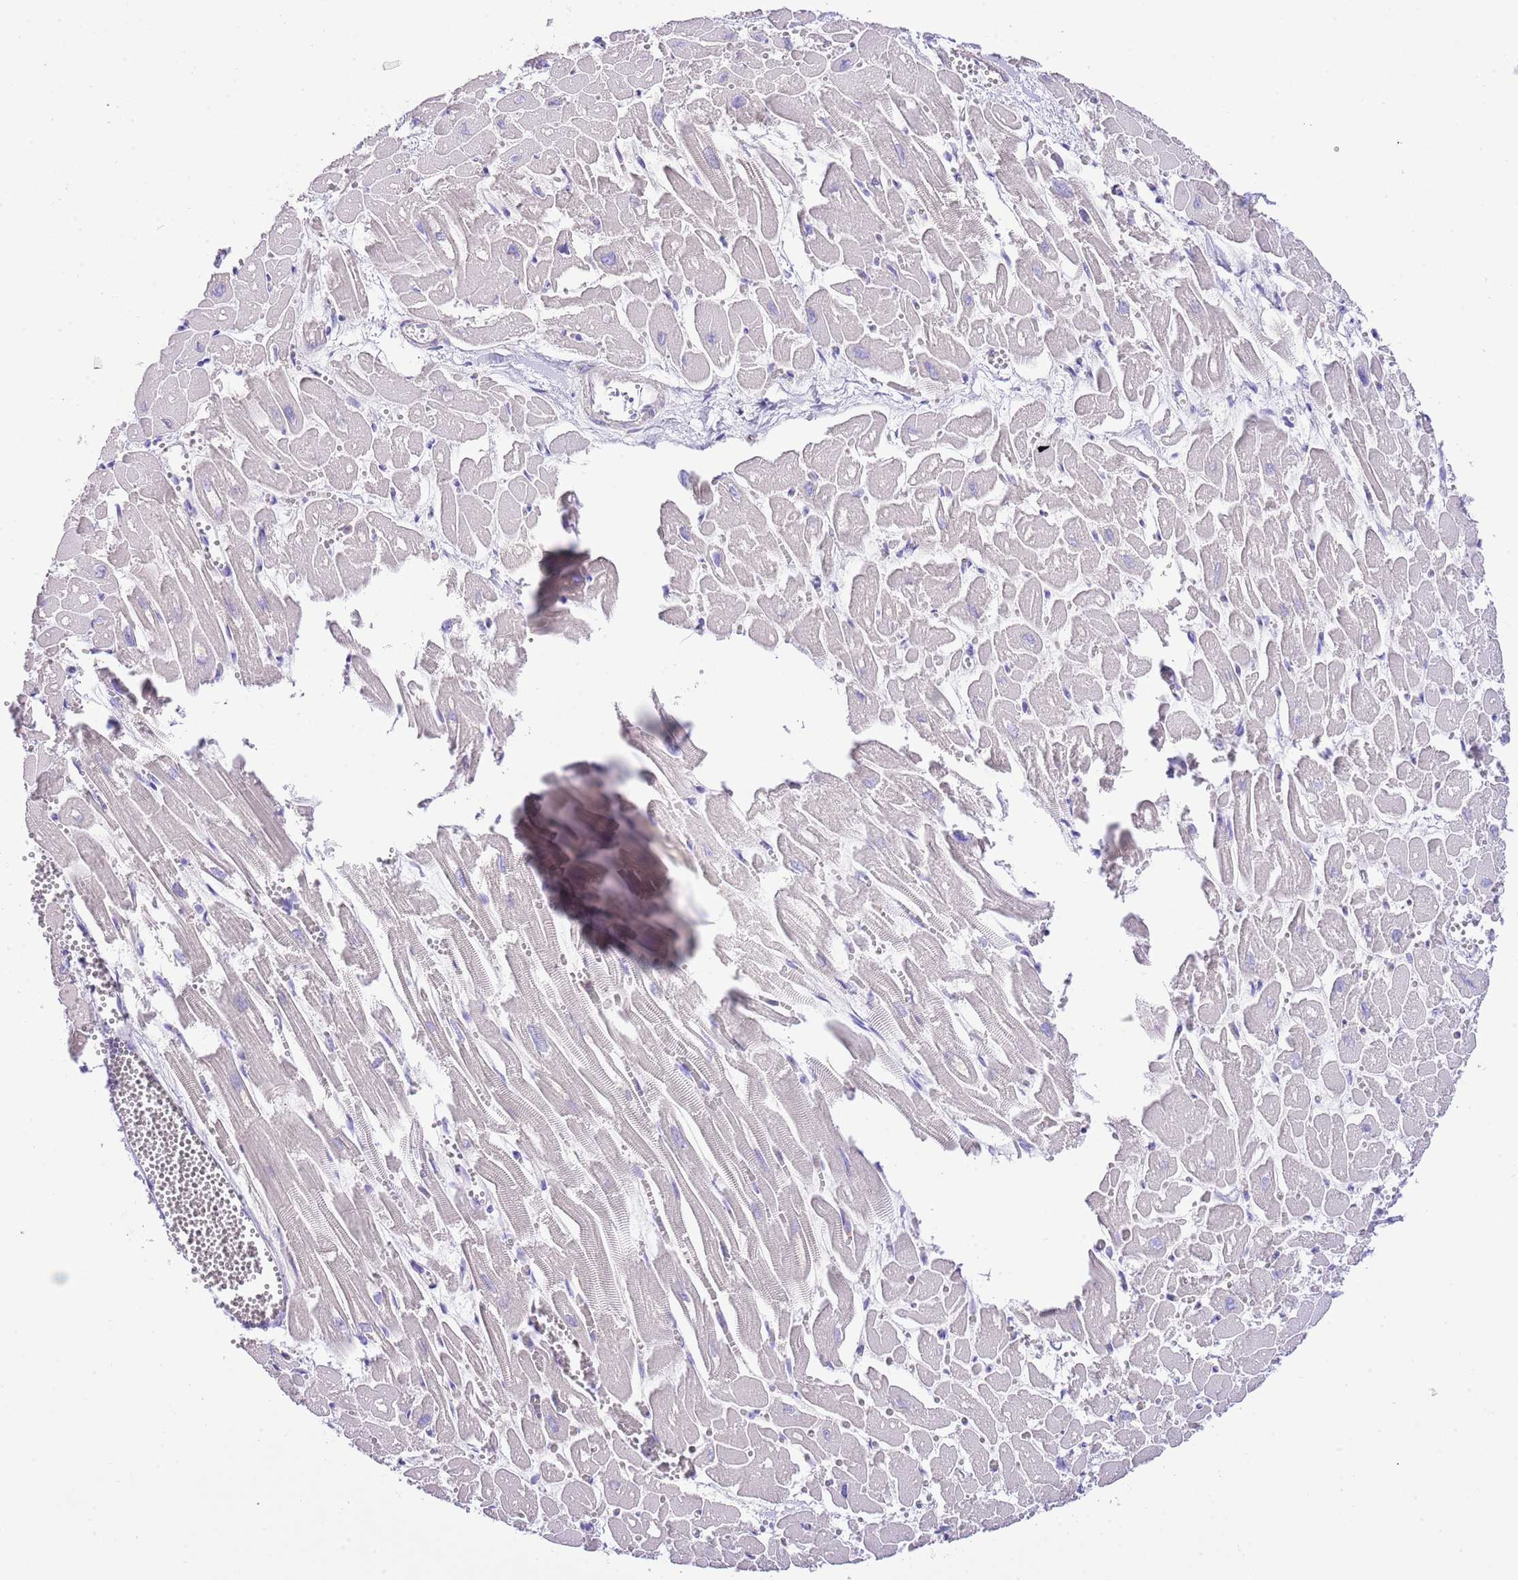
{"staining": {"intensity": "negative", "quantity": "none", "location": "none"}, "tissue": "heart muscle", "cell_type": "Cardiomyocytes", "image_type": "normal", "snomed": [{"axis": "morphology", "description": "Normal tissue, NOS"}, {"axis": "topography", "description": "Heart"}], "caption": "This is an immunohistochemistry image of normal heart muscle. There is no positivity in cardiomyocytes.", "gene": "BHLHA15", "patient": {"sex": "male", "age": 54}}